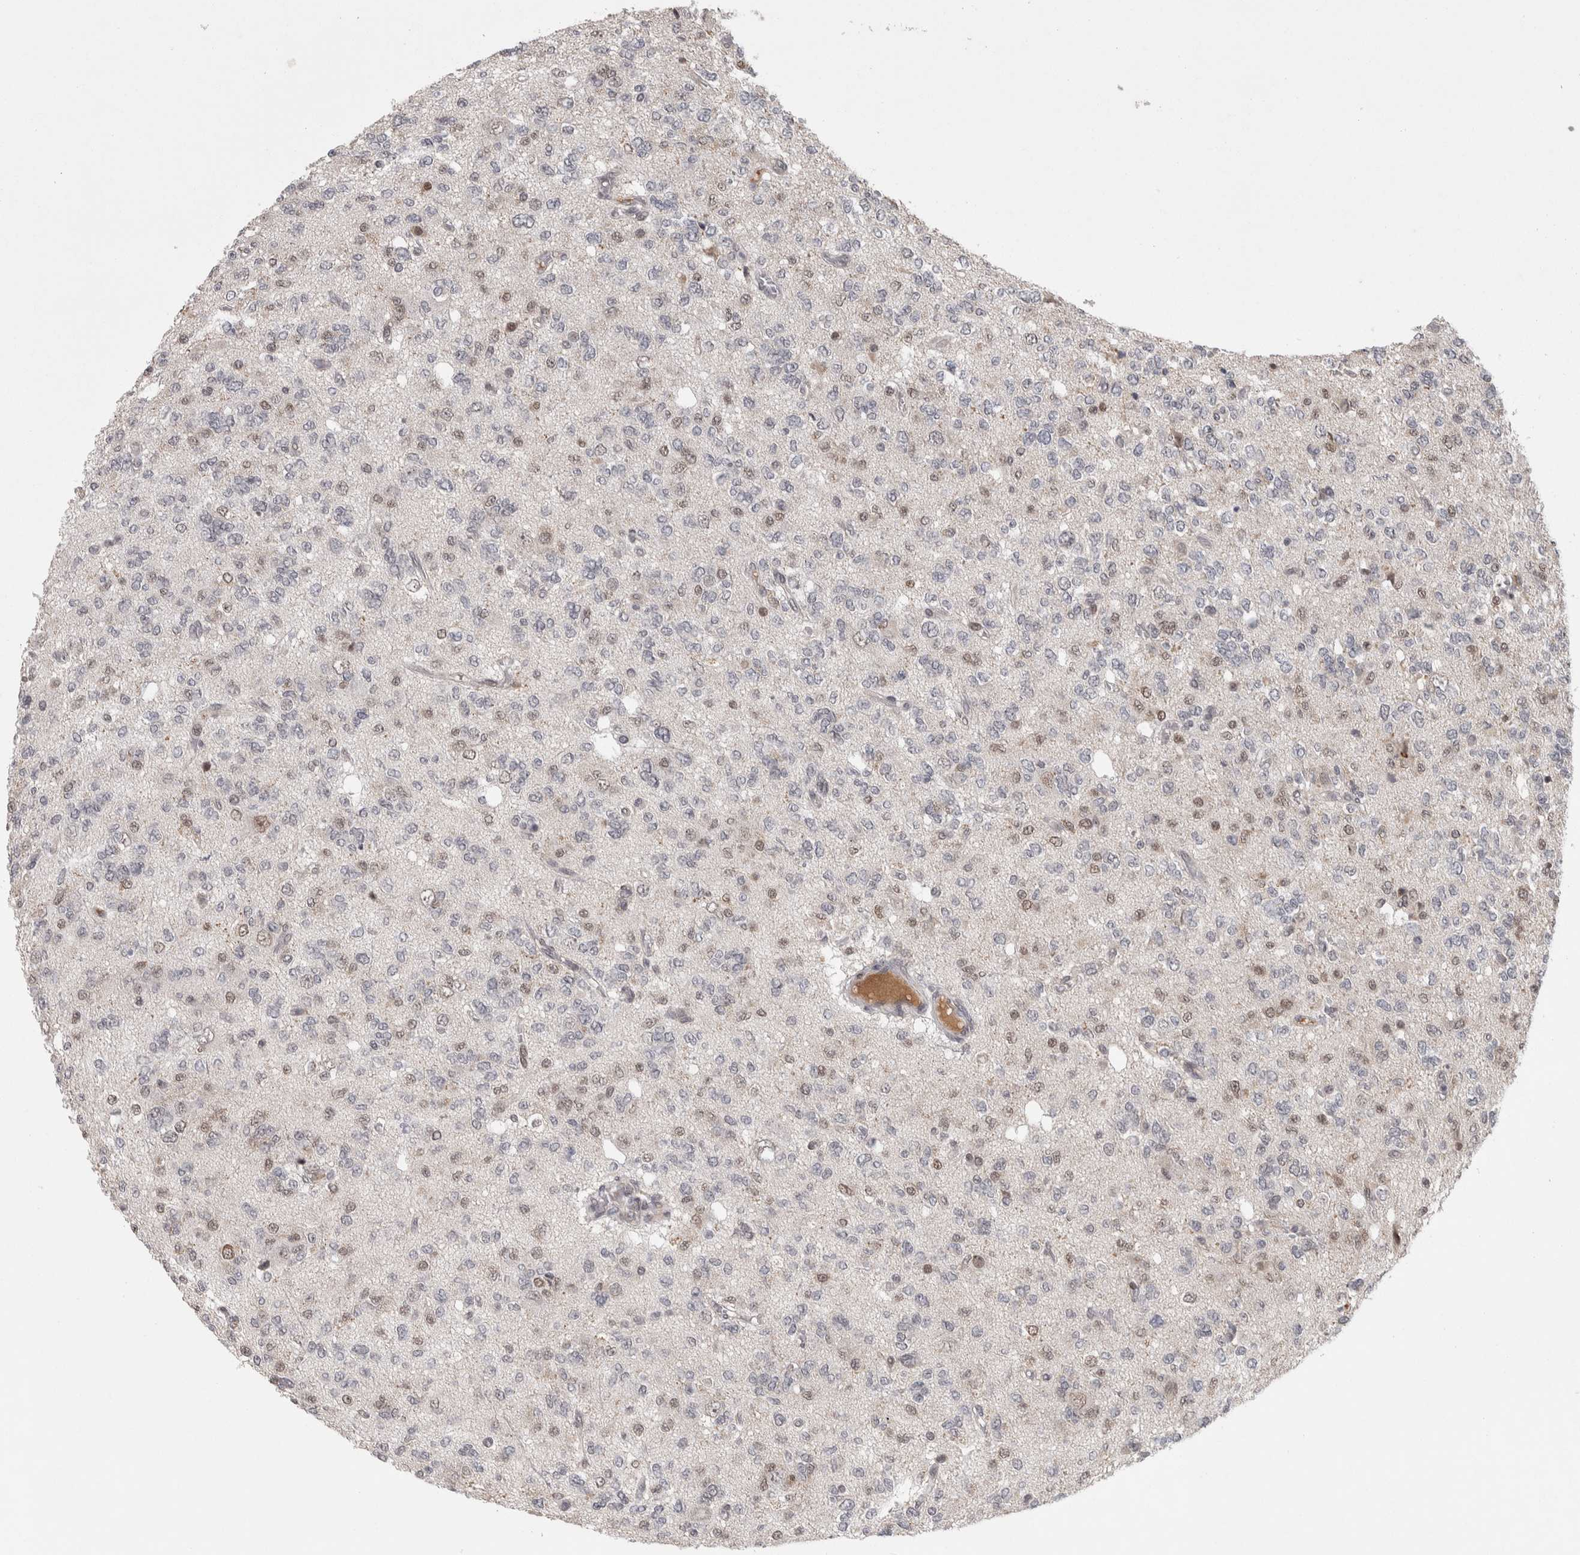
{"staining": {"intensity": "weak", "quantity": "25%-75%", "location": "nuclear"}, "tissue": "glioma", "cell_type": "Tumor cells", "image_type": "cancer", "snomed": [{"axis": "morphology", "description": "Glioma, malignant, Low grade"}, {"axis": "topography", "description": "Brain"}], "caption": "Immunohistochemical staining of human malignant glioma (low-grade) reveals low levels of weak nuclear protein expression in about 25%-75% of tumor cells.", "gene": "ZNF592", "patient": {"sex": "male", "age": 38}}